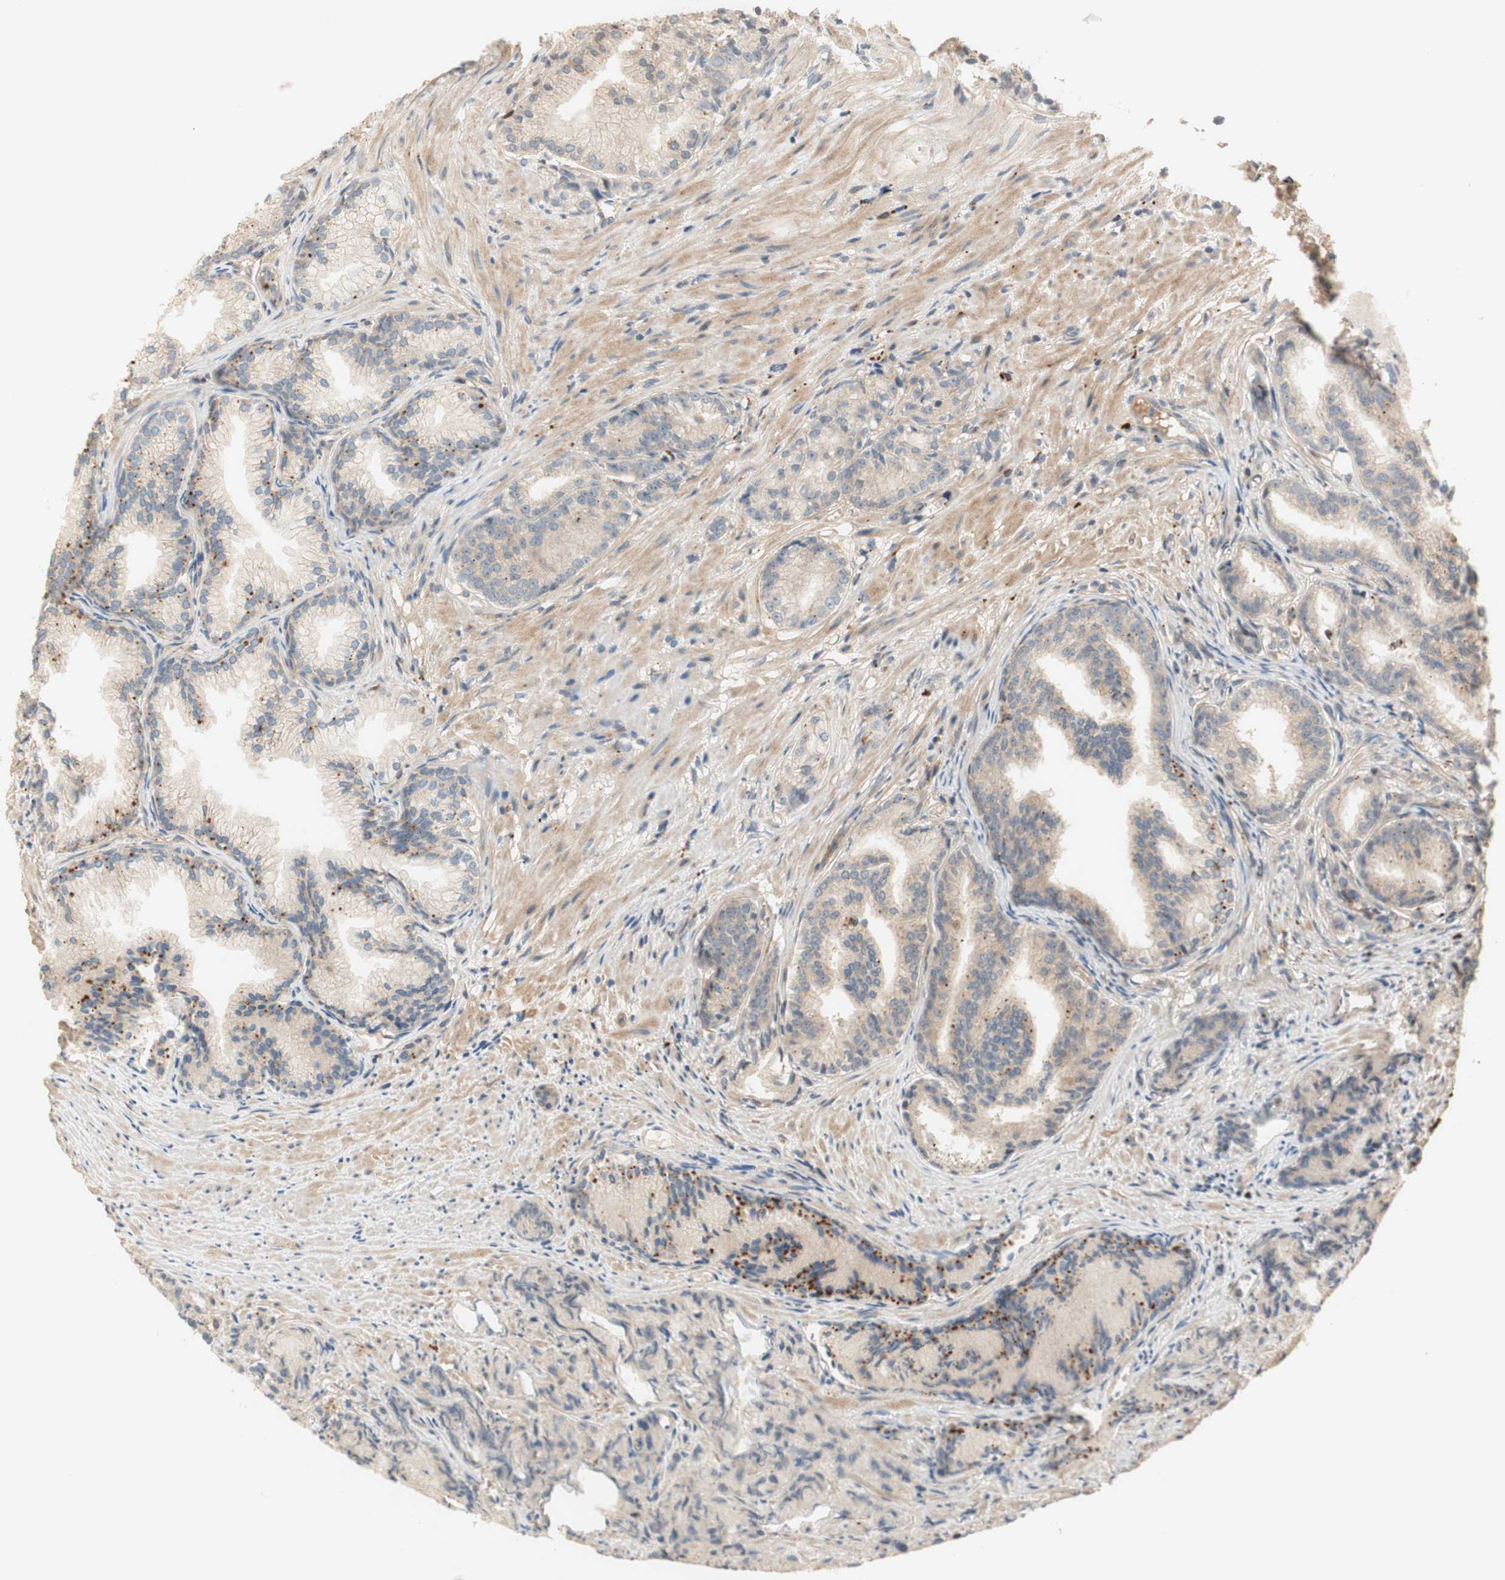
{"staining": {"intensity": "weak", "quantity": ">75%", "location": "cytoplasmic/membranous"}, "tissue": "prostate cancer", "cell_type": "Tumor cells", "image_type": "cancer", "snomed": [{"axis": "morphology", "description": "Adenocarcinoma, Low grade"}, {"axis": "topography", "description": "Prostate"}], "caption": "Immunohistochemical staining of human prostate cancer shows low levels of weak cytoplasmic/membranous positivity in about >75% of tumor cells.", "gene": "PTPN21", "patient": {"sex": "male", "age": 72}}